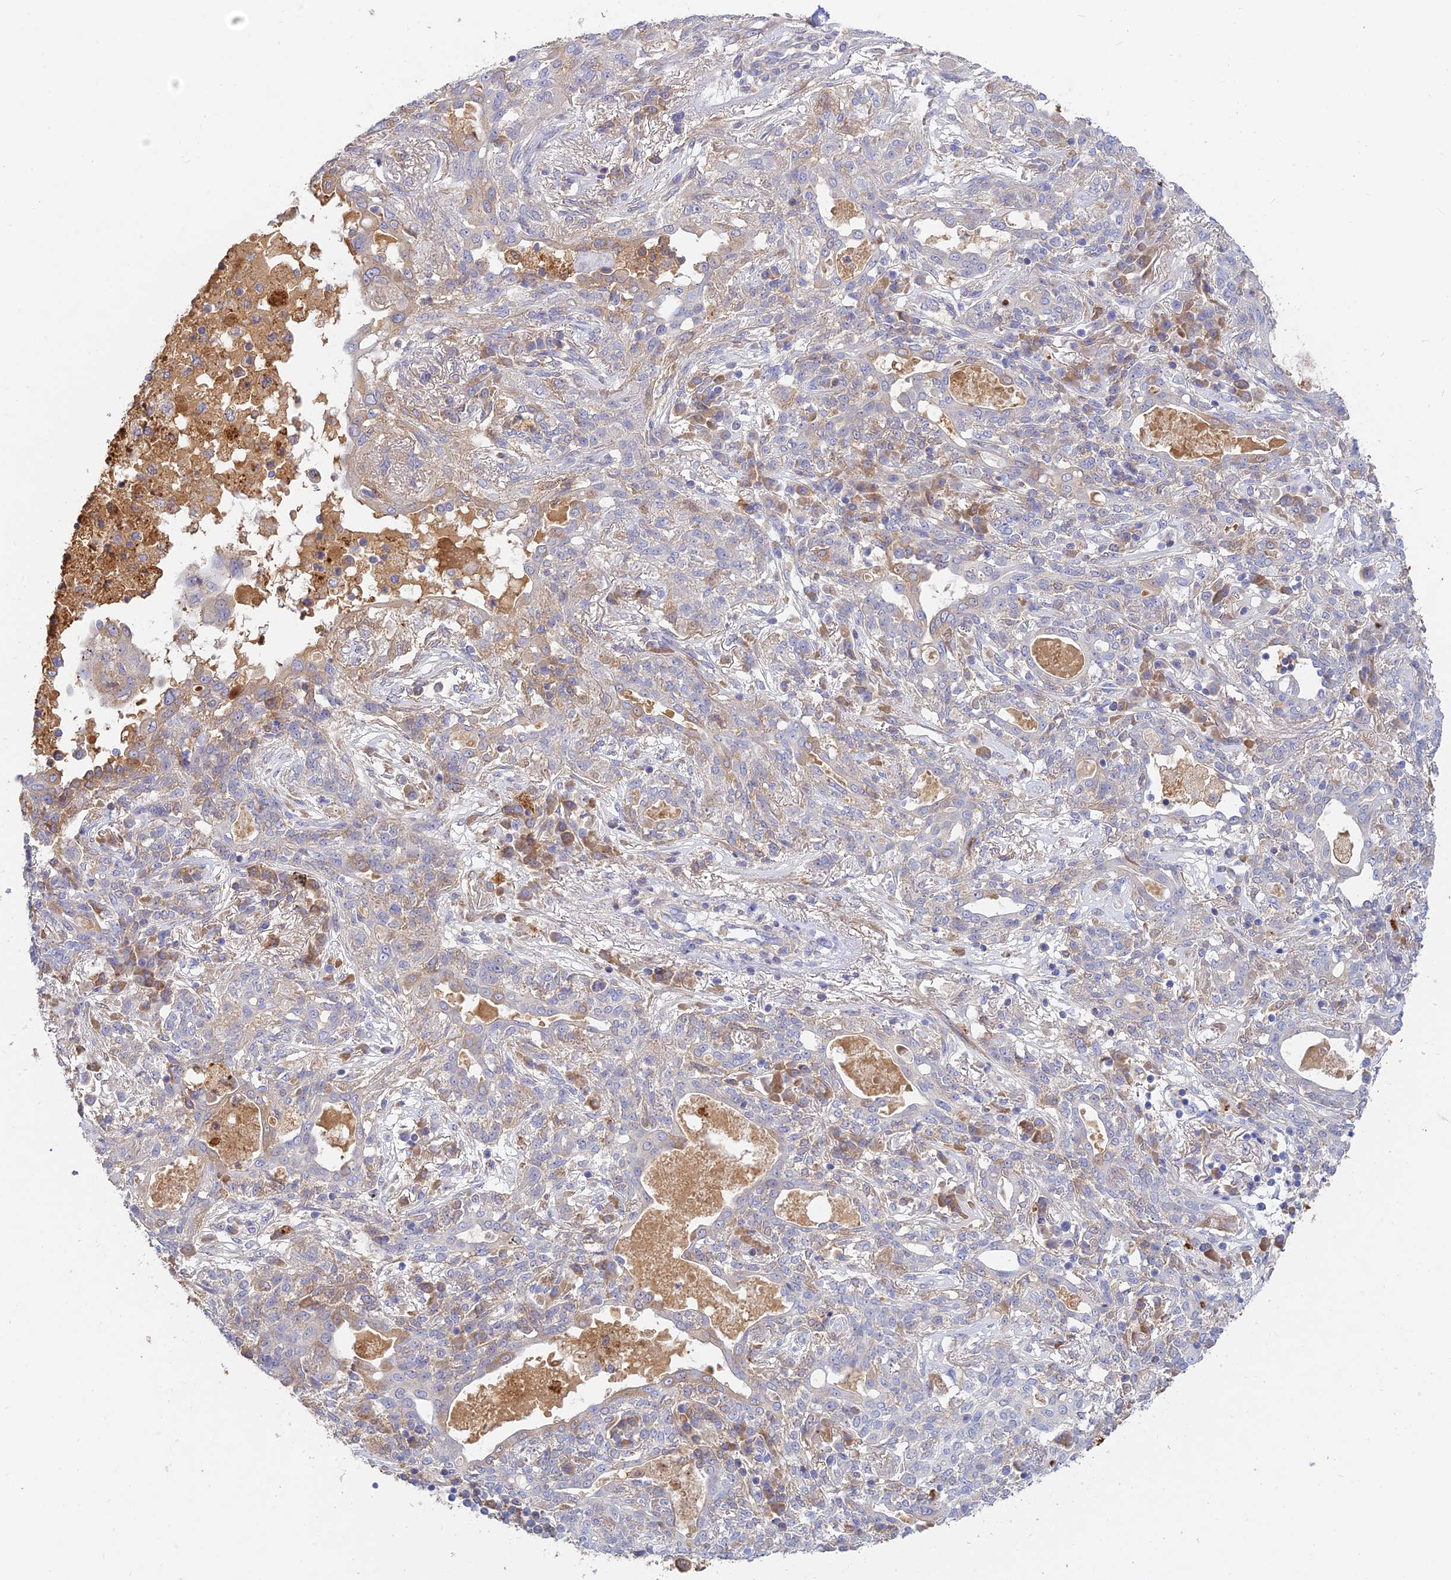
{"staining": {"intensity": "weak", "quantity": "<25%", "location": "cytoplasmic/membranous"}, "tissue": "lung cancer", "cell_type": "Tumor cells", "image_type": "cancer", "snomed": [{"axis": "morphology", "description": "Squamous cell carcinoma, NOS"}, {"axis": "topography", "description": "Lung"}], "caption": "Immunohistochemistry of human lung cancer (squamous cell carcinoma) shows no staining in tumor cells.", "gene": "ACSM5", "patient": {"sex": "female", "age": 70}}